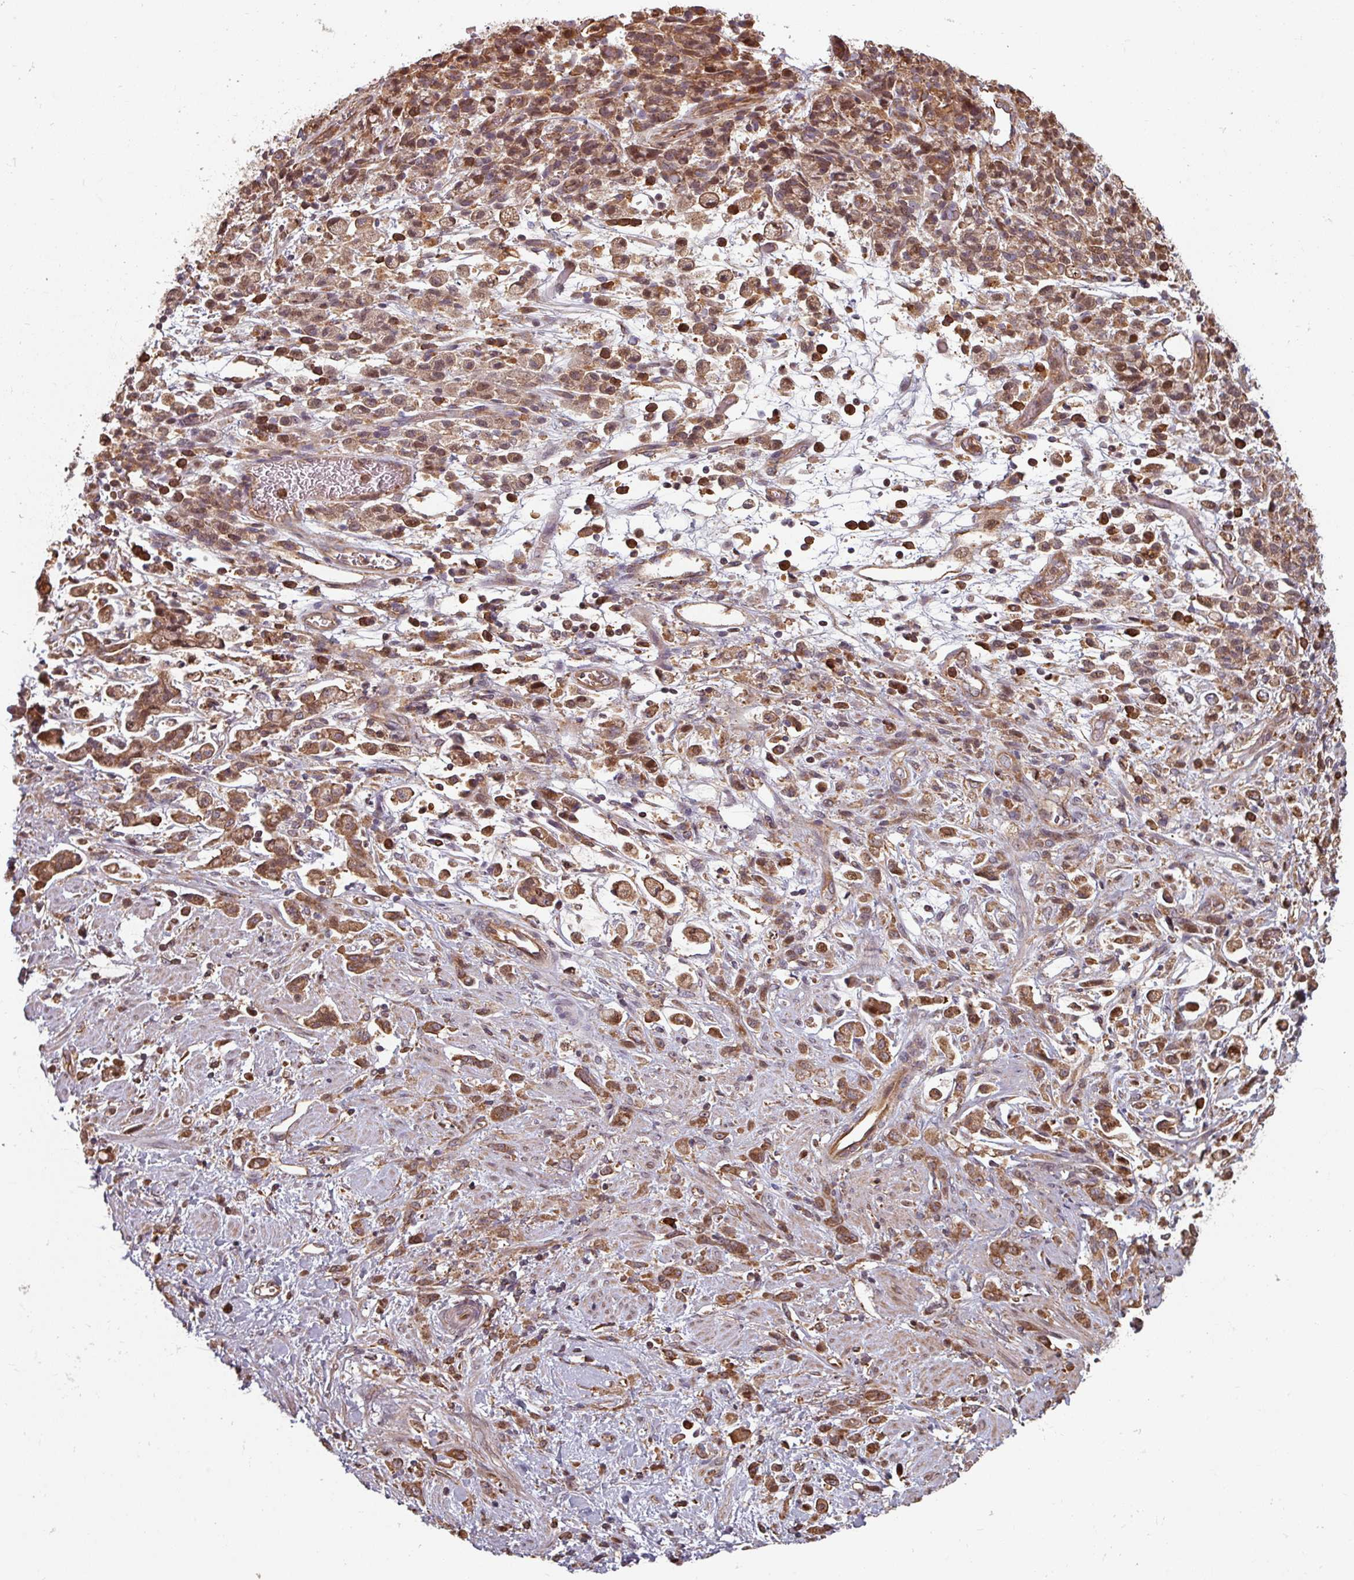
{"staining": {"intensity": "moderate", "quantity": ">75%", "location": "cytoplasmic/membranous,nuclear"}, "tissue": "stomach cancer", "cell_type": "Tumor cells", "image_type": "cancer", "snomed": [{"axis": "morphology", "description": "Adenocarcinoma, NOS"}, {"axis": "topography", "description": "Stomach"}], "caption": "DAB (3,3'-diaminobenzidine) immunohistochemical staining of stomach adenocarcinoma displays moderate cytoplasmic/membranous and nuclear protein staining in approximately >75% of tumor cells.", "gene": "EID1", "patient": {"sex": "female", "age": 60}}